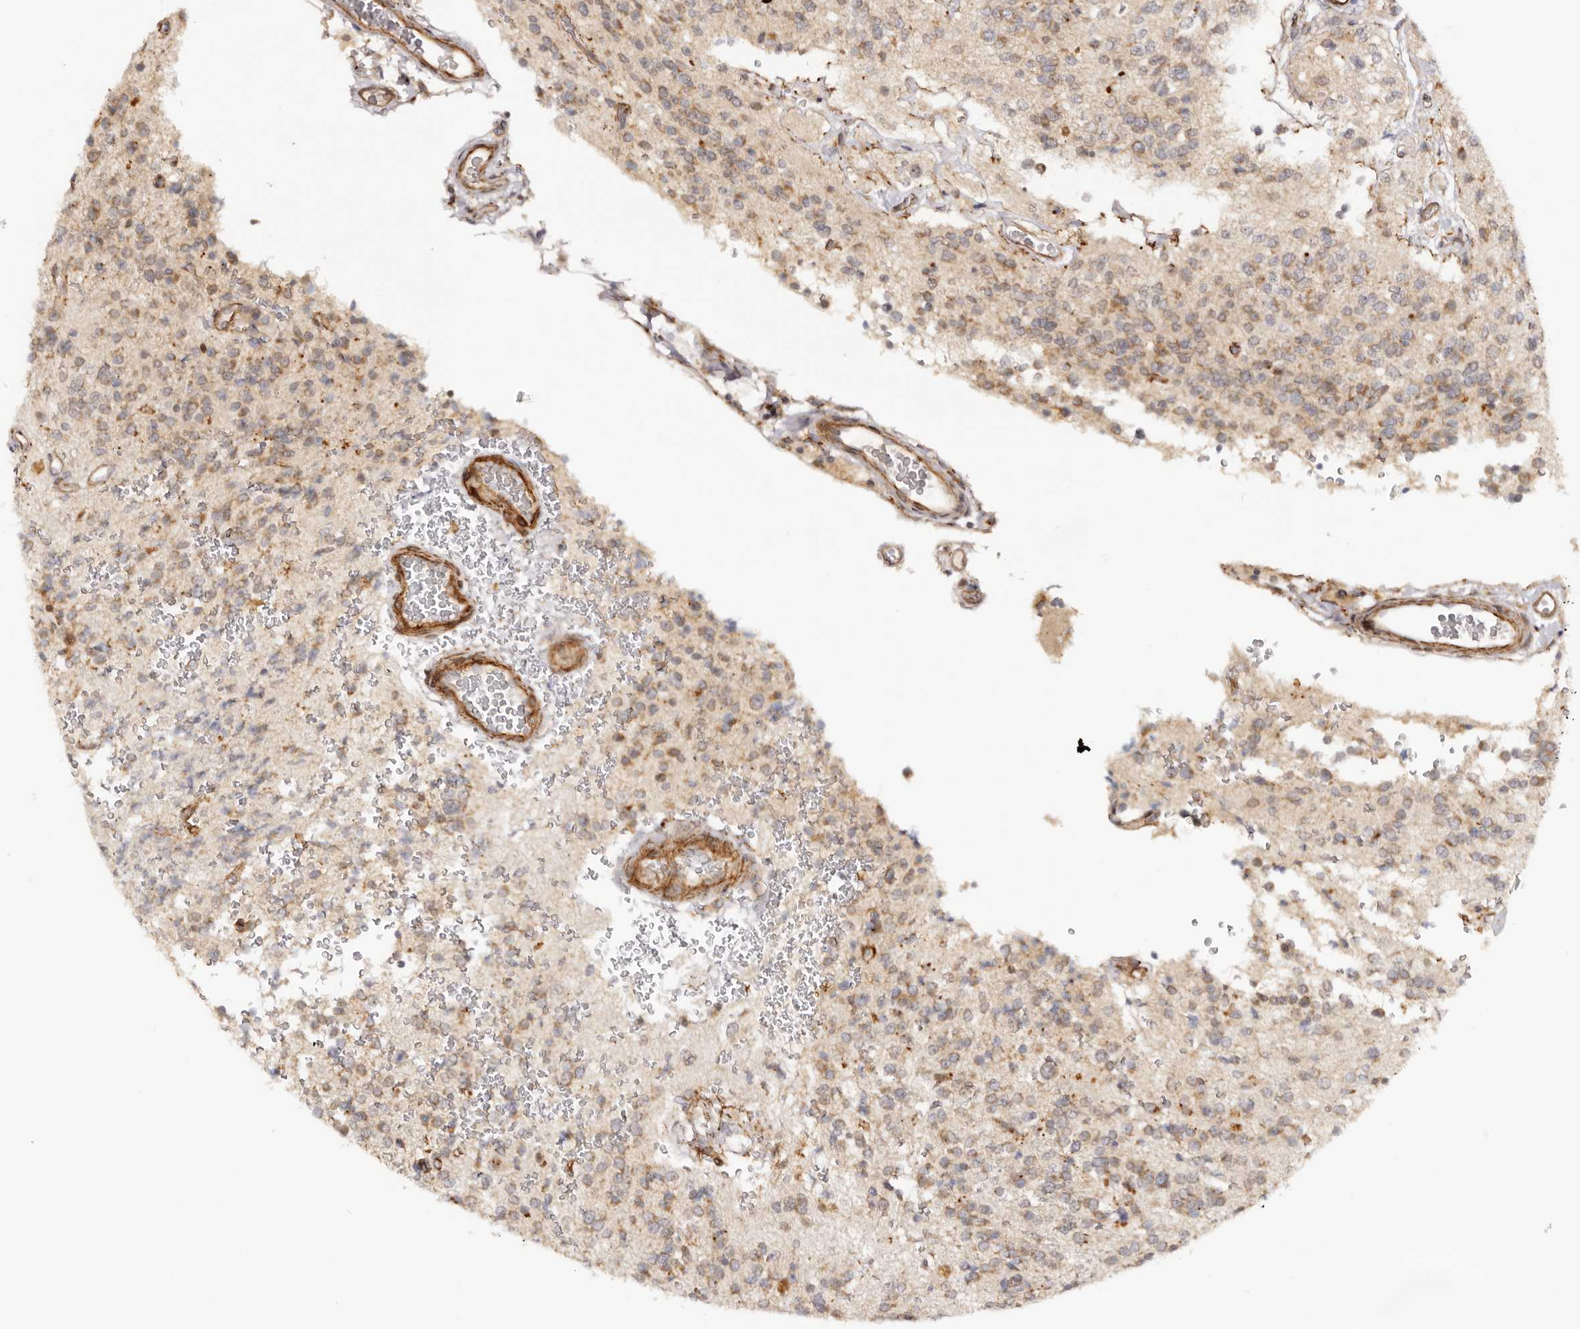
{"staining": {"intensity": "moderate", "quantity": ">75%", "location": "cytoplasmic/membranous"}, "tissue": "glioma", "cell_type": "Tumor cells", "image_type": "cancer", "snomed": [{"axis": "morphology", "description": "Glioma, malignant, High grade"}, {"axis": "topography", "description": "Brain"}], "caption": "Protein analysis of glioma tissue demonstrates moderate cytoplasmic/membranous staining in approximately >75% of tumor cells.", "gene": "MICAL2", "patient": {"sex": "male", "age": 34}}